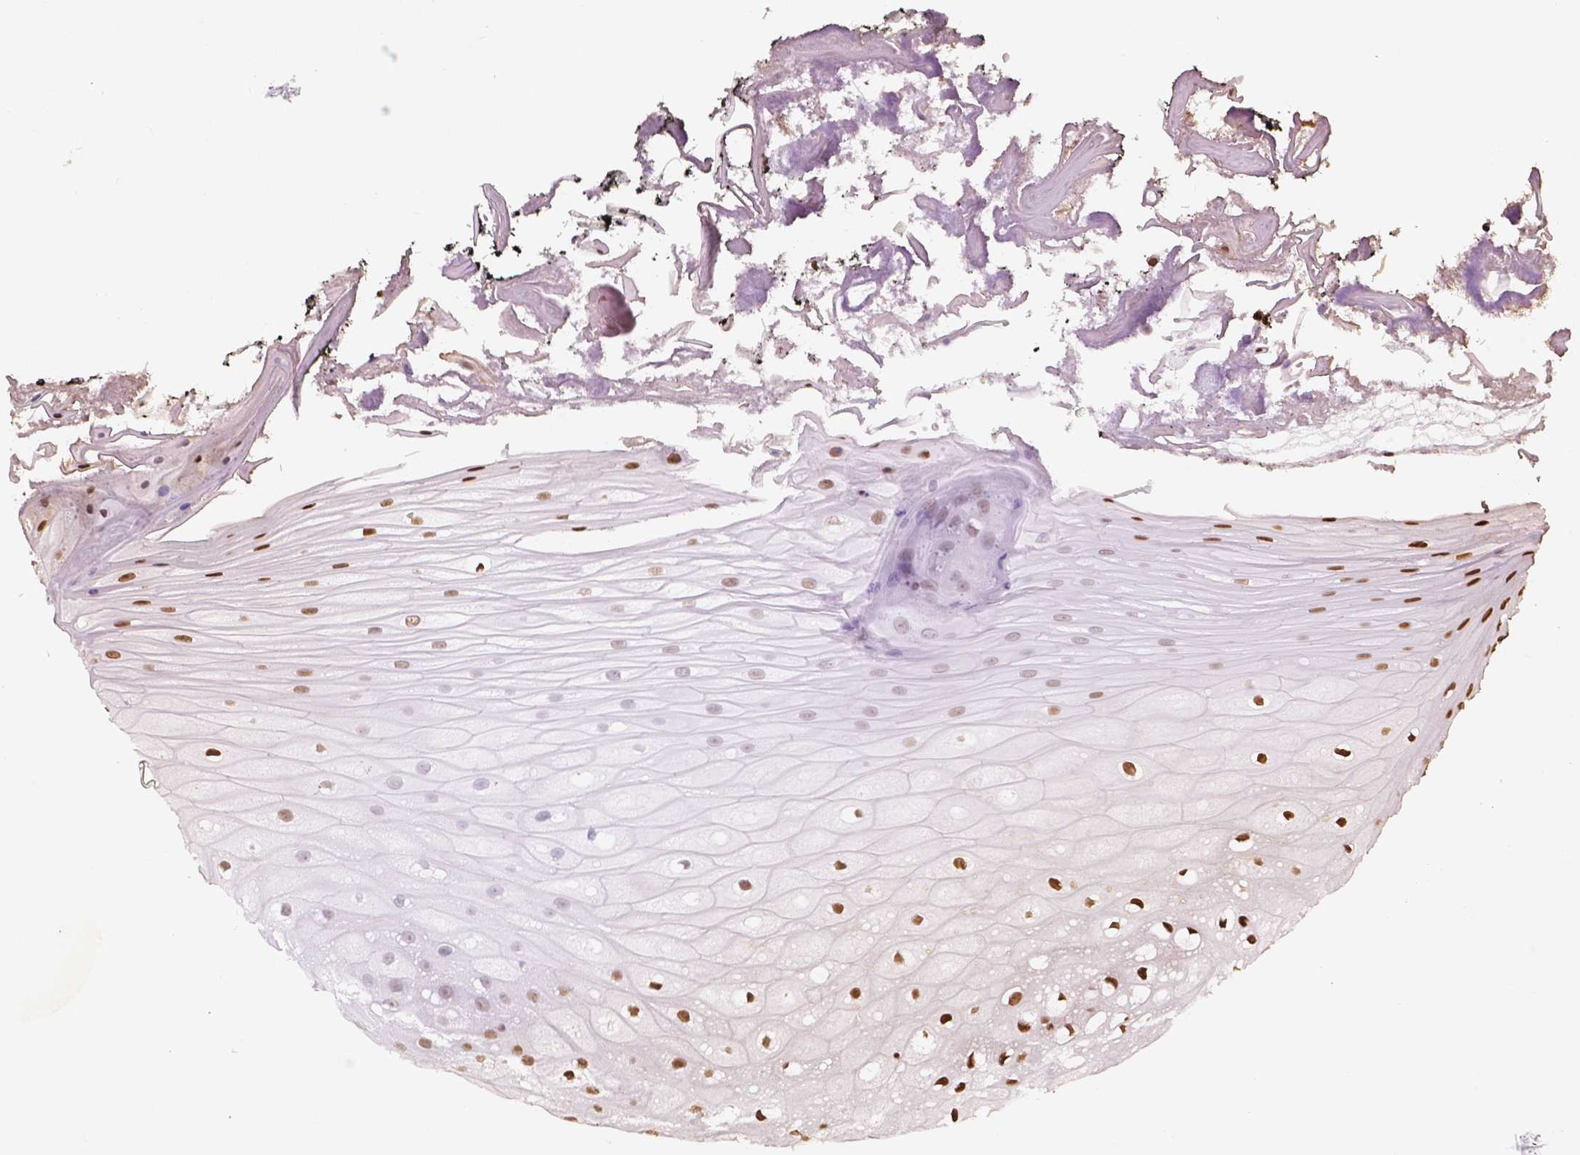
{"staining": {"intensity": "strong", "quantity": "25%-75%", "location": "nuclear"}, "tissue": "oral mucosa", "cell_type": "Squamous epithelial cells", "image_type": "normal", "snomed": [{"axis": "morphology", "description": "Normal tissue, NOS"}, {"axis": "morphology", "description": "Squamous cell carcinoma, NOS"}, {"axis": "topography", "description": "Oral tissue"}, {"axis": "topography", "description": "Head-Neck"}], "caption": "Immunohistochemistry (DAB (3,3'-diaminobenzidine)) staining of benign oral mucosa exhibits strong nuclear protein positivity in about 25%-75% of squamous epithelial cells.", "gene": "BRD4", "patient": {"sex": "male", "age": 69}}